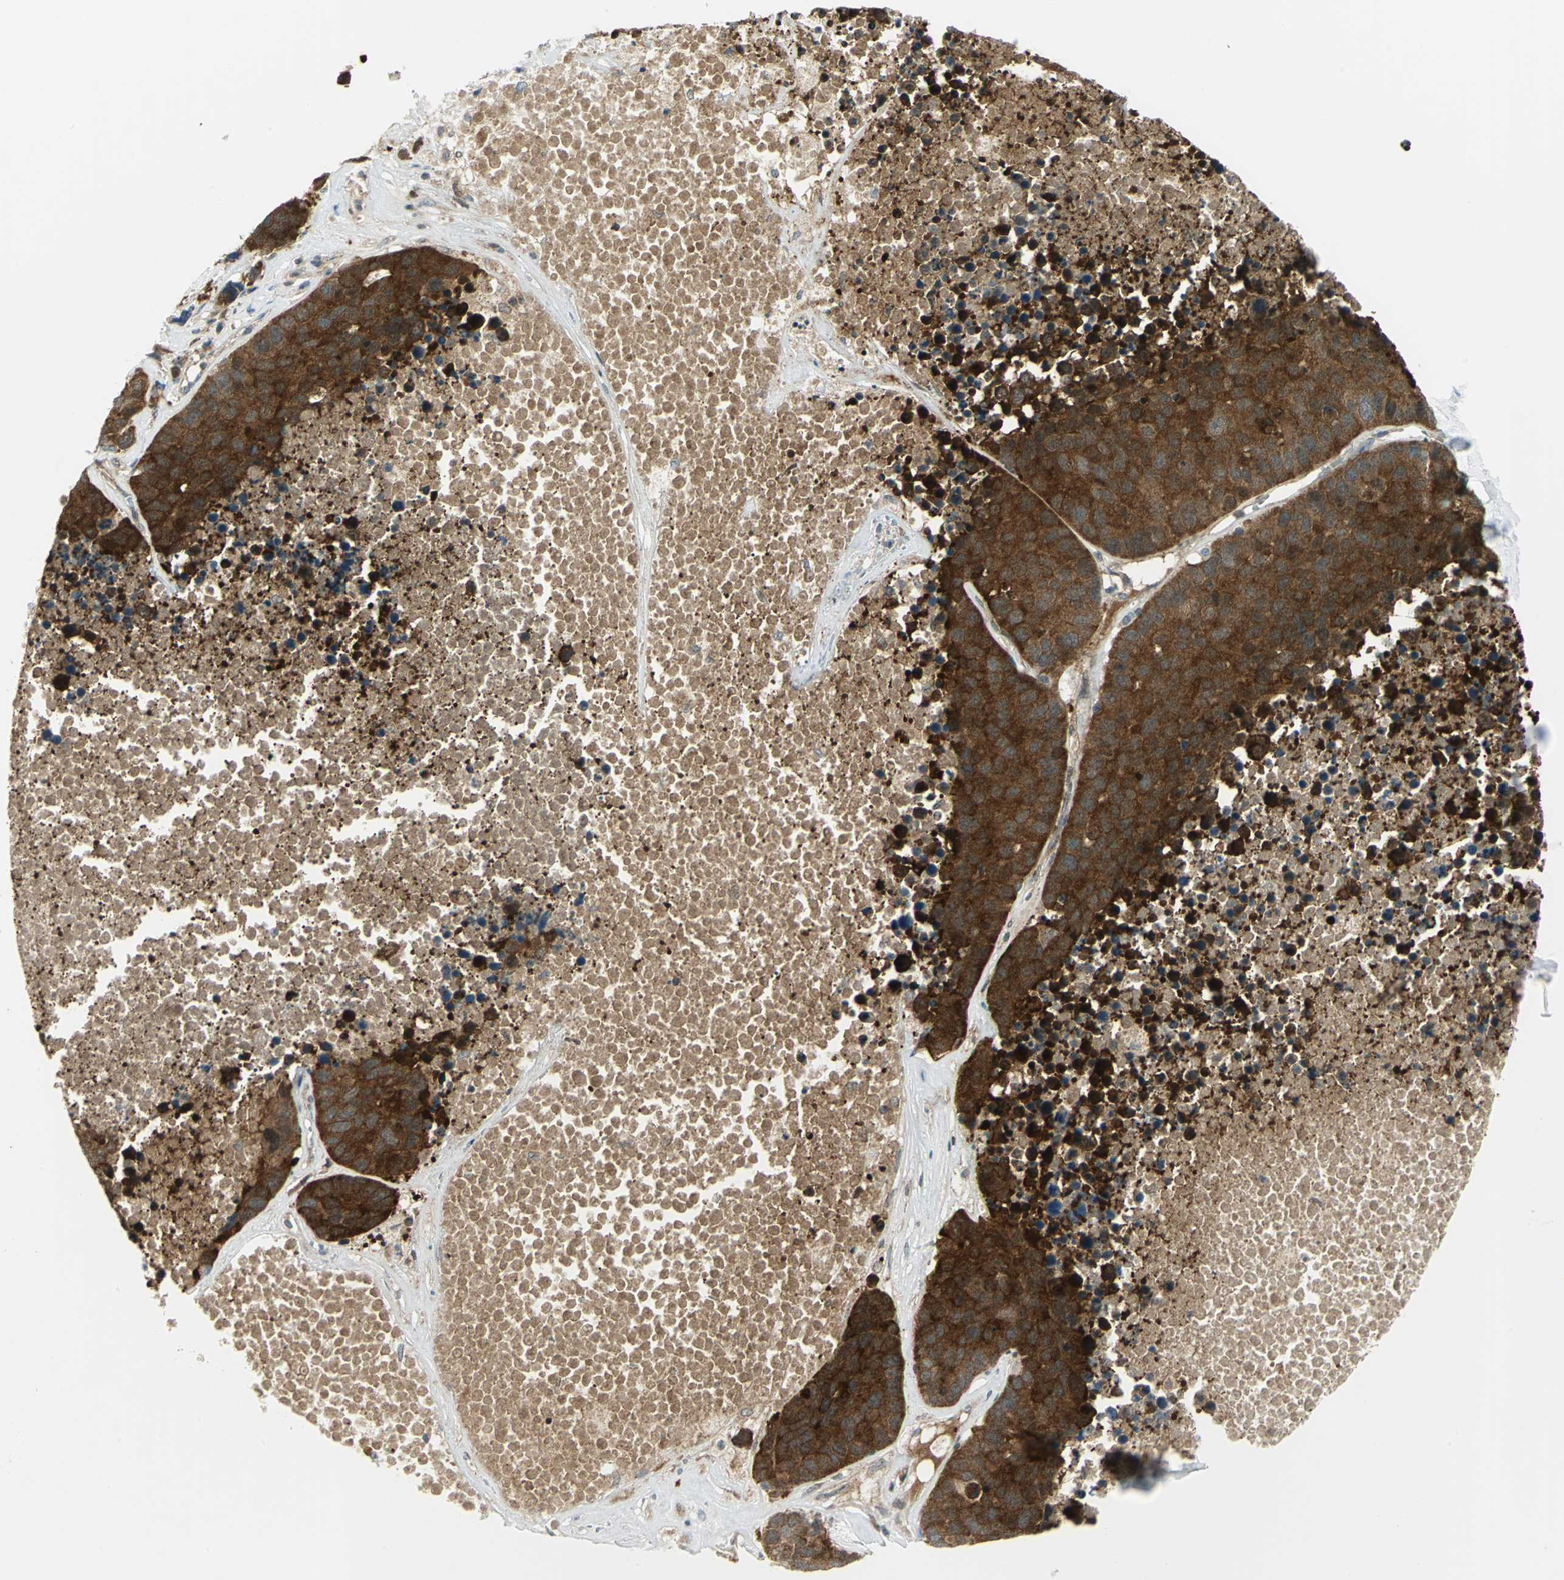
{"staining": {"intensity": "strong", "quantity": ">75%", "location": "cytoplasmic/membranous"}, "tissue": "carcinoid", "cell_type": "Tumor cells", "image_type": "cancer", "snomed": [{"axis": "morphology", "description": "Carcinoid, malignant, NOS"}, {"axis": "topography", "description": "Lung"}], "caption": "This photomicrograph demonstrates malignant carcinoid stained with immunohistochemistry to label a protein in brown. The cytoplasmic/membranous of tumor cells show strong positivity for the protein. Nuclei are counter-stained blue.", "gene": "ALDOA", "patient": {"sex": "male", "age": 60}}